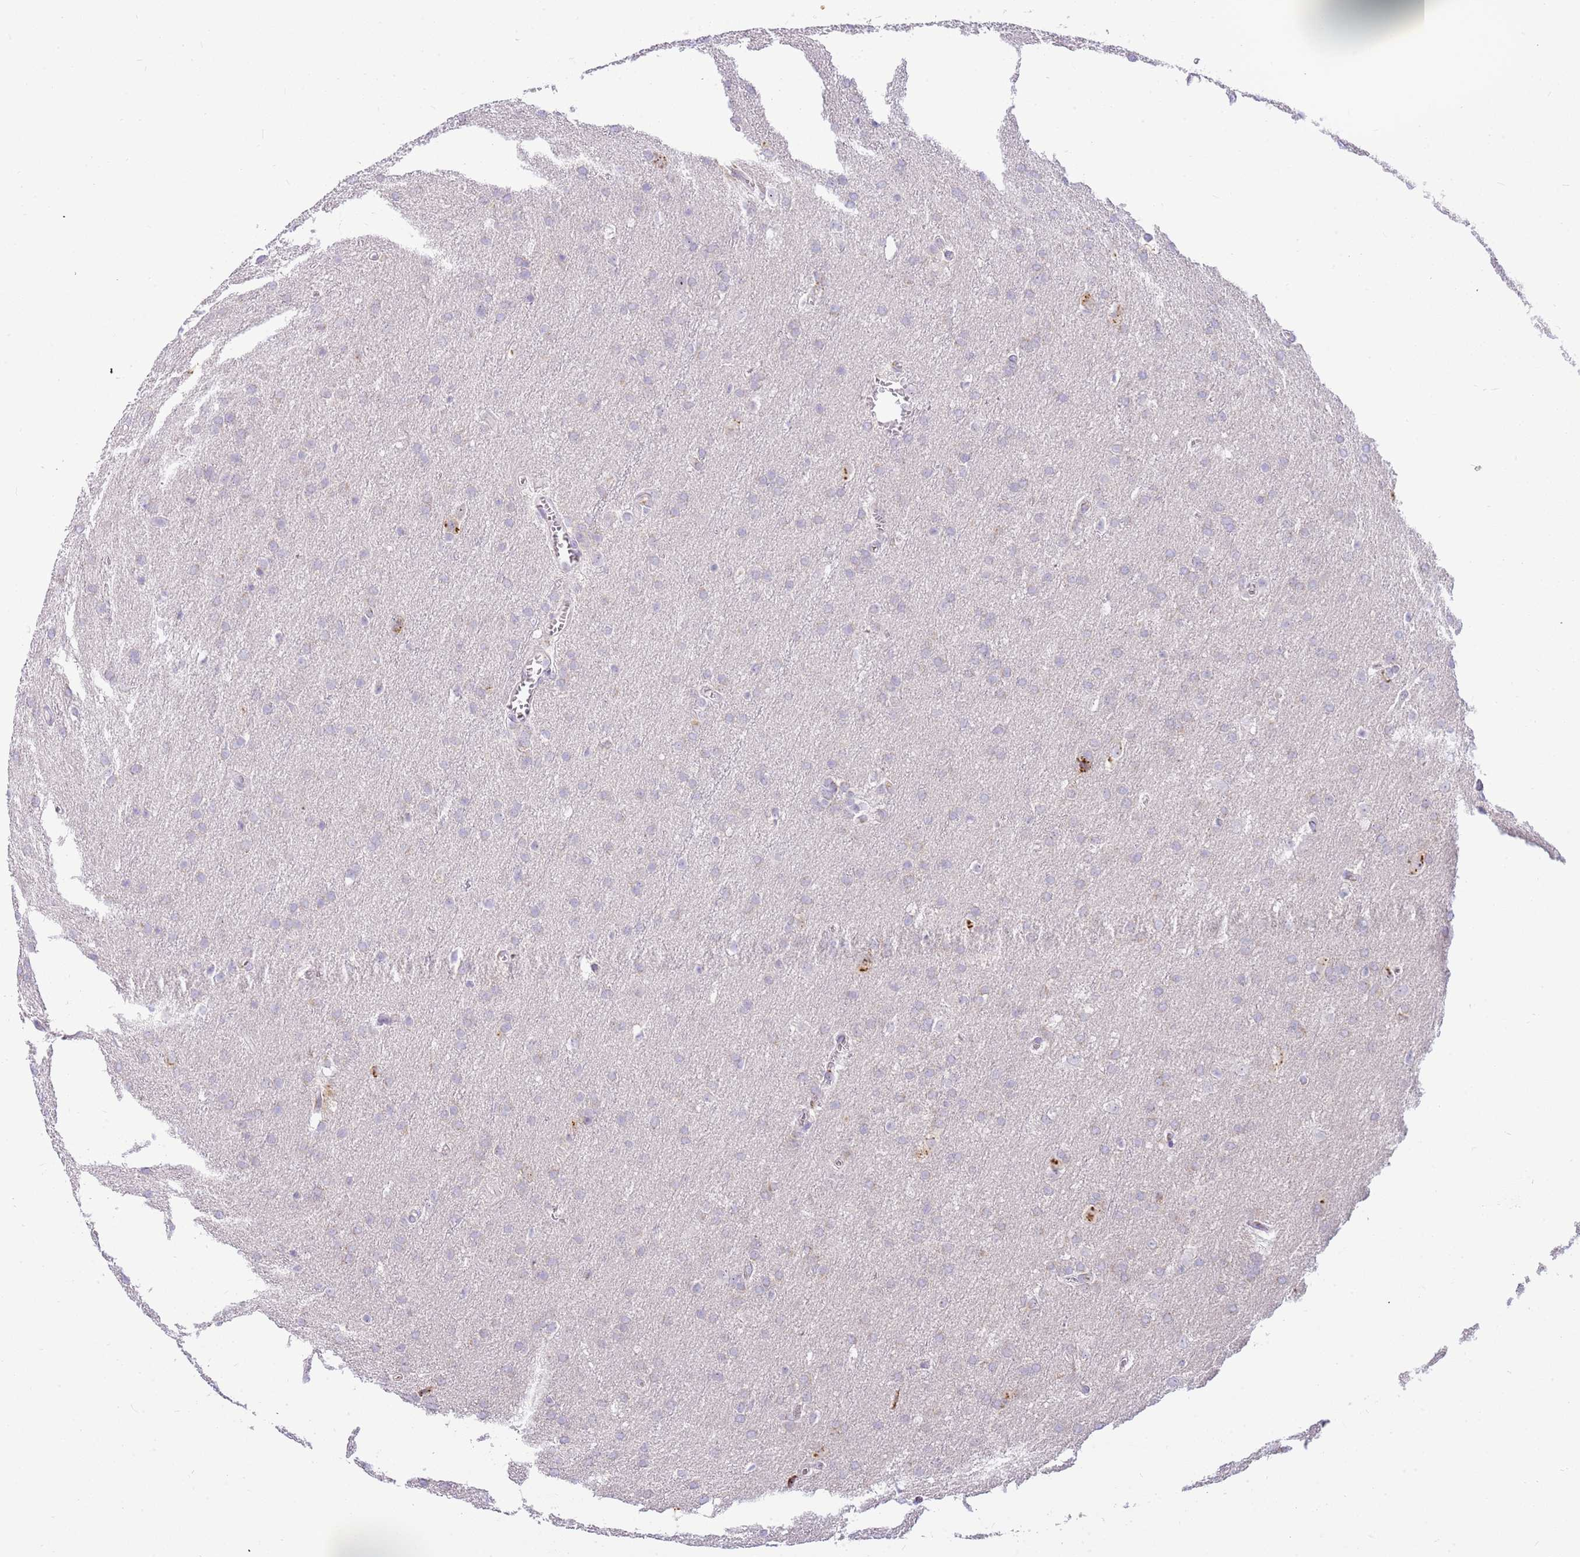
{"staining": {"intensity": "negative", "quantity": "none", "location": "none"}, "tissue": "glioma", "cell_type": "Tumor cells", "image_type": "cancer", "snomed": [{"axis": "morphology", "description": "Glioma, malignant, Low grade"}, {"axis": "topography", "description": "Brain"}], "caption": "Tumor cells are negative for protein expression in human malignant low-grade glioma.", "gene": "DNAJA3", "patient": {"sex": "female", "age": 32}}